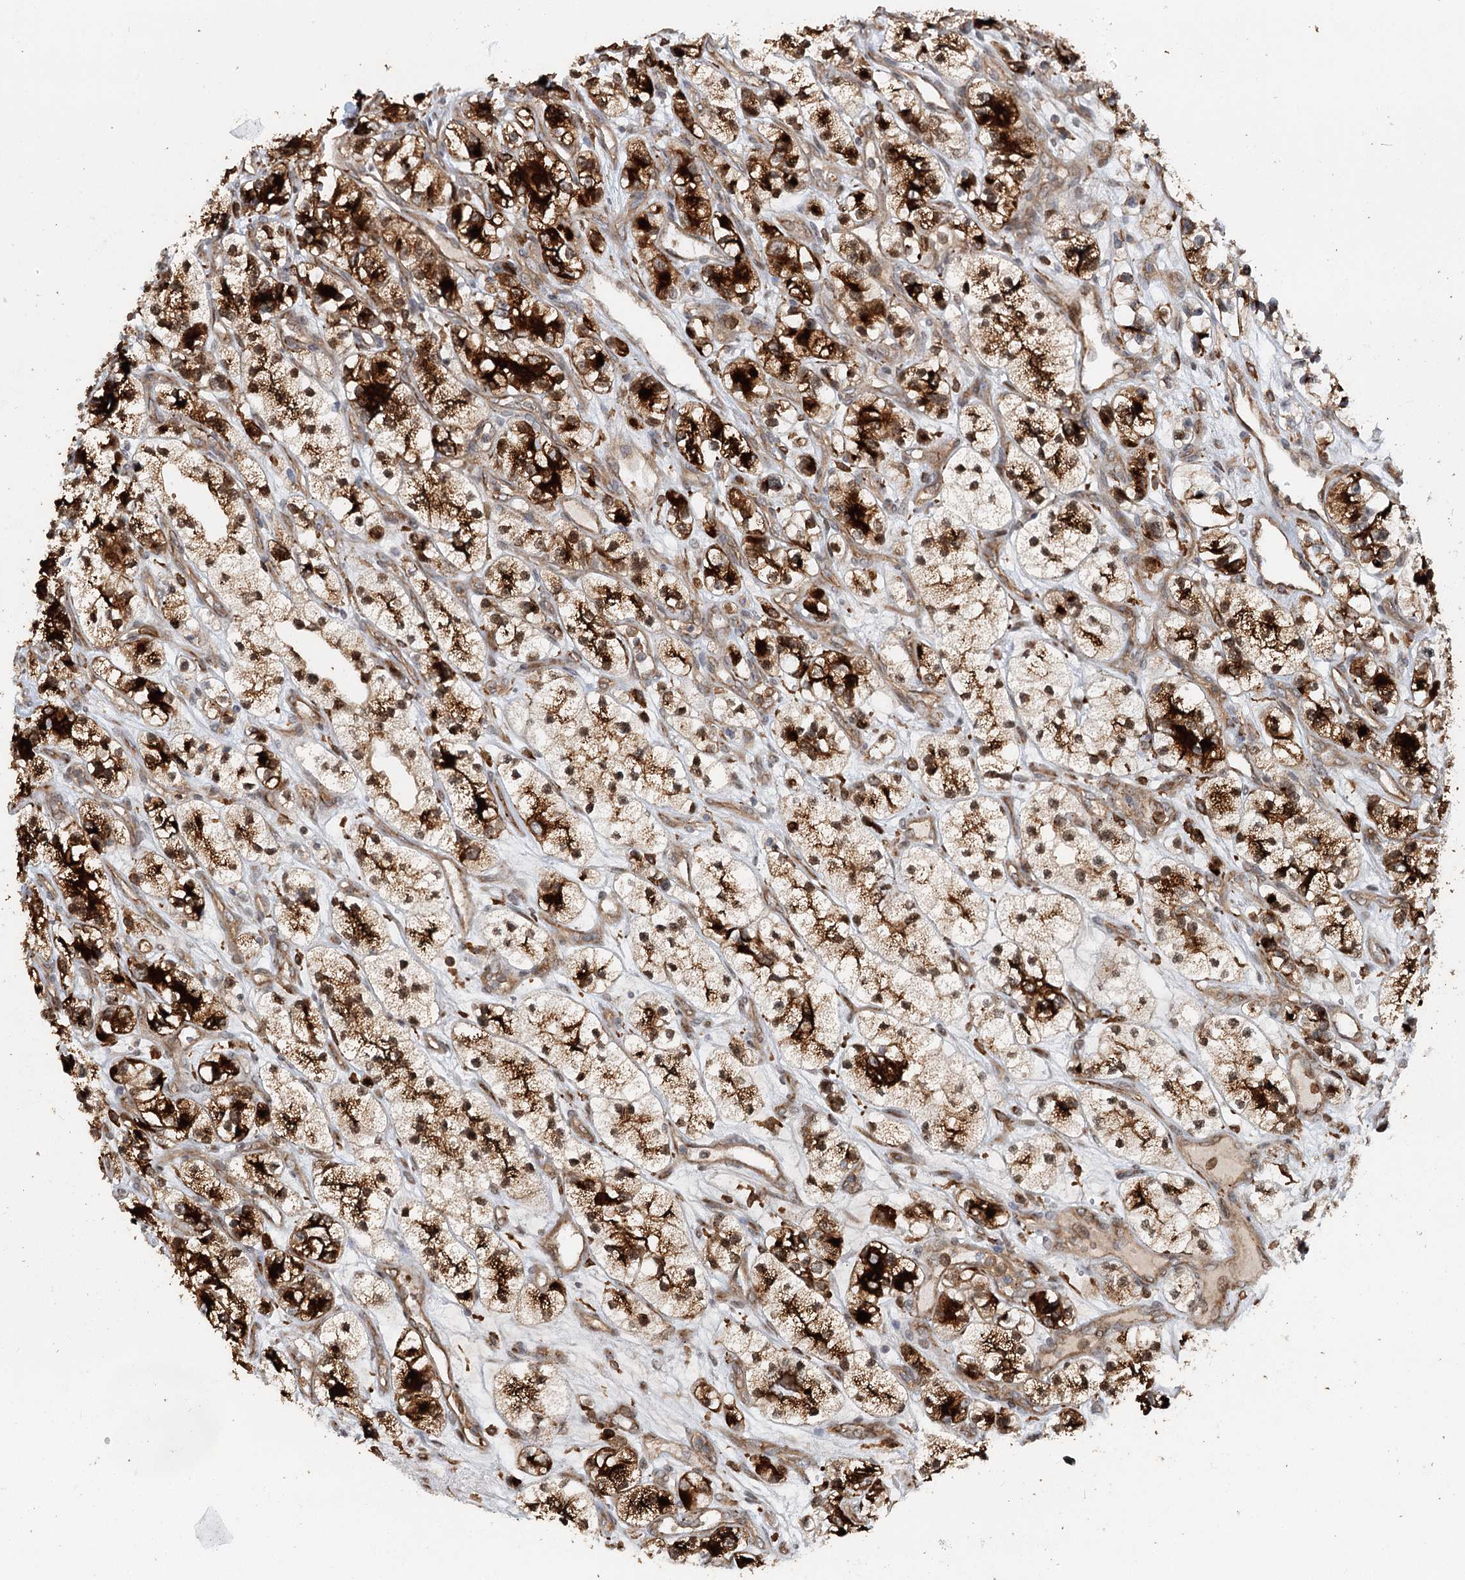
{"staining": {"intensity": "strong", "quantity": ">75%", "location": "cytoplasmic/membranous"}, "tissue": "renal cancer", "cell_type": "Tumor cells", "image_type": "cancer", "snomed": [{"axis": "morphology", "description": "Adenocarcinoma, NOS"}, {"axis": "topography", "description": "Kidney"}], "caption": "A photomicrograph showing strong cytoplasmic/membranous expression in approximately >75% of tumor cells in renal cancer (adenocarcinoma), as visualized by brown immunohistochemical staining.", "gene": "RNF111", "patient": {"sex": "female", "age": 57}}